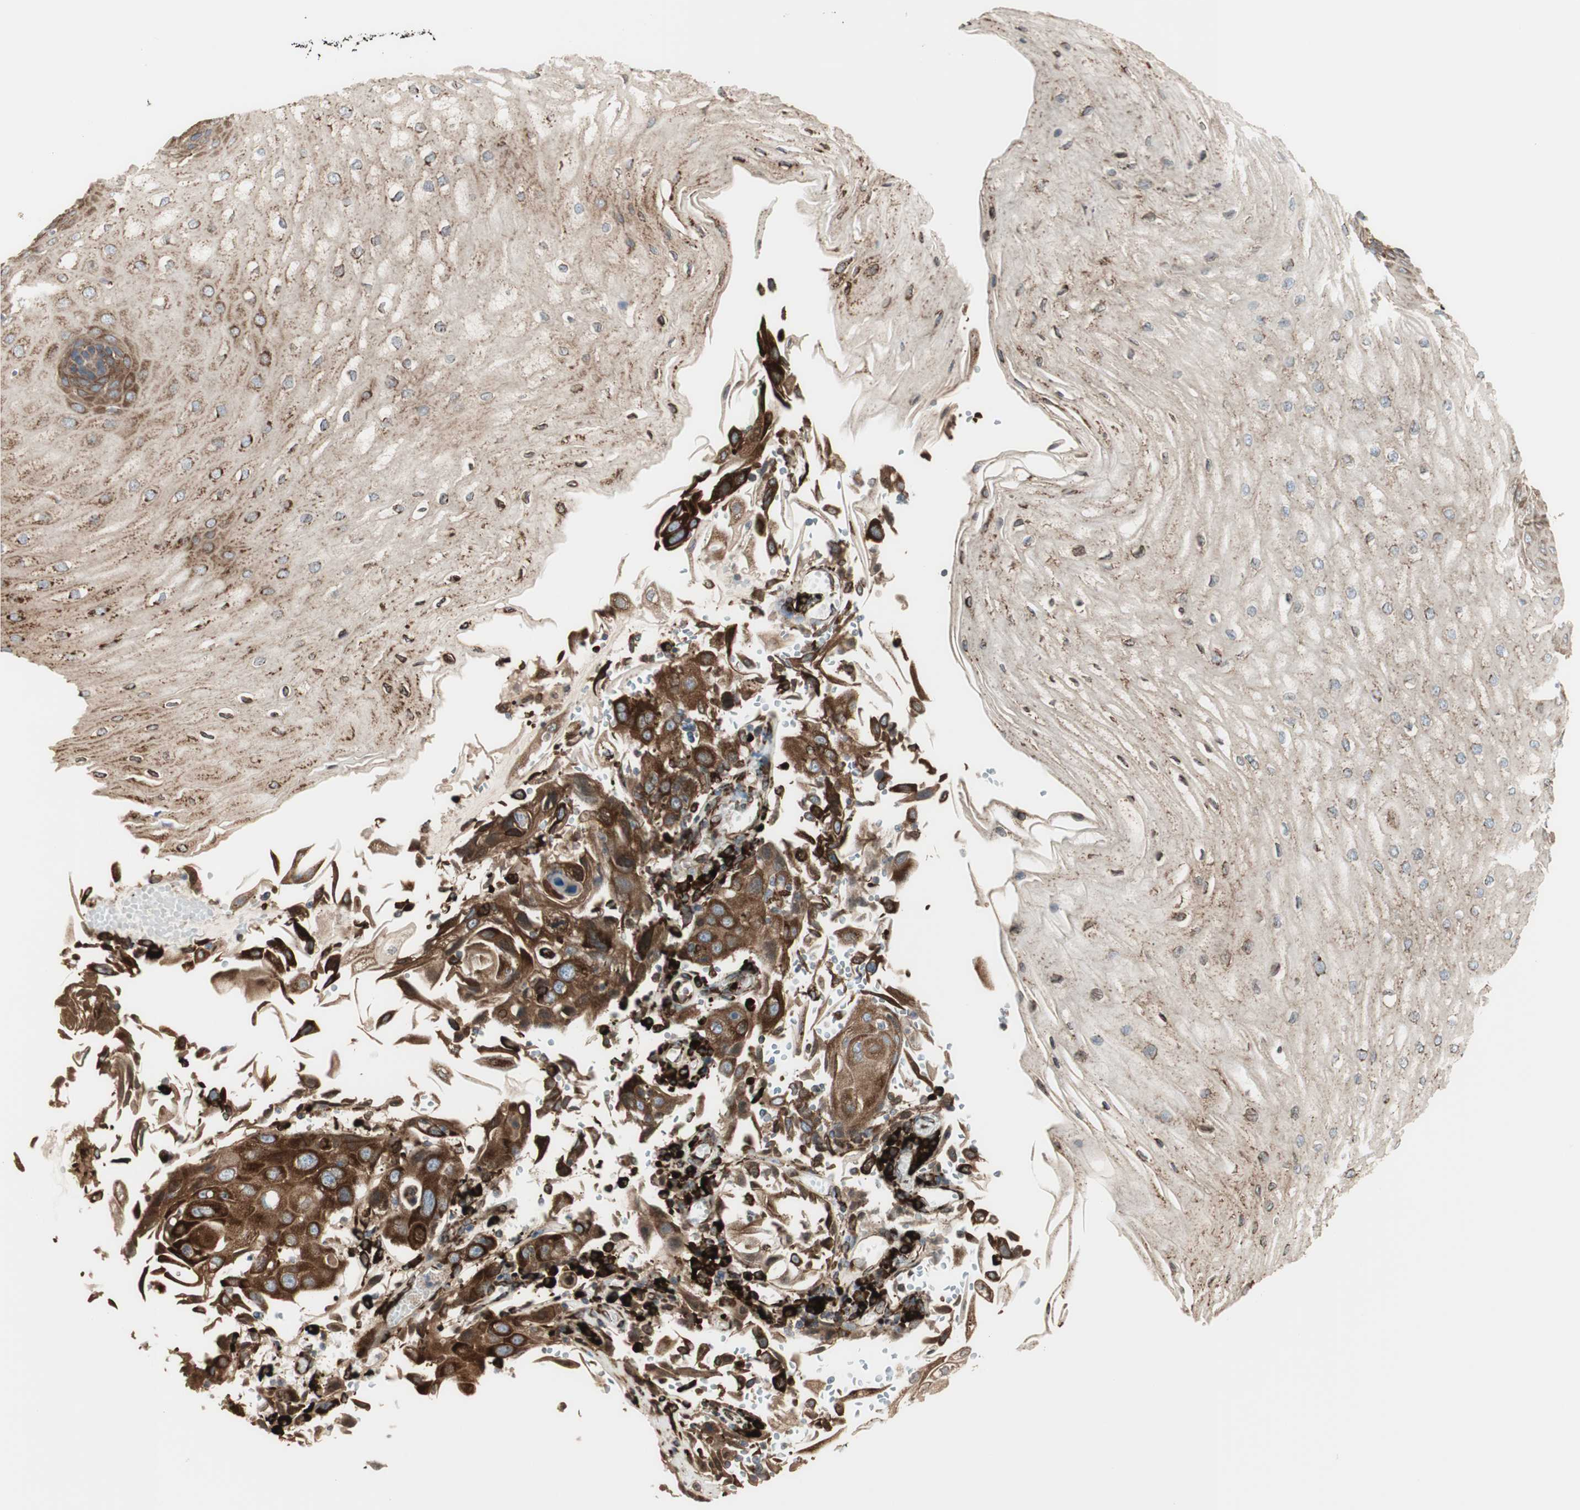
{"staining": {"intensity": "moderate", "quantity": ">75%", "location": "cytoplasmic/membranous"}, "tissue": "esophagus", "cell_type": "Squamous epithelial cells", "image_type": "normal", "snomed": [{"axis": "morphology", "description": "Normal tissue, NOS"}, {"axis": "morphology", "description": "Squamous cell carcinoma, NOS"}, {"axis": "topography", "description": "Esophagus"}], "caption": "An image of esophagus stained for a protein demonstrates moderate cytoplasmic/membranous brown staining in squamous epithelial cells.", "gene": "RRBP1", "patient": {"sex": "male", "age": 65}}